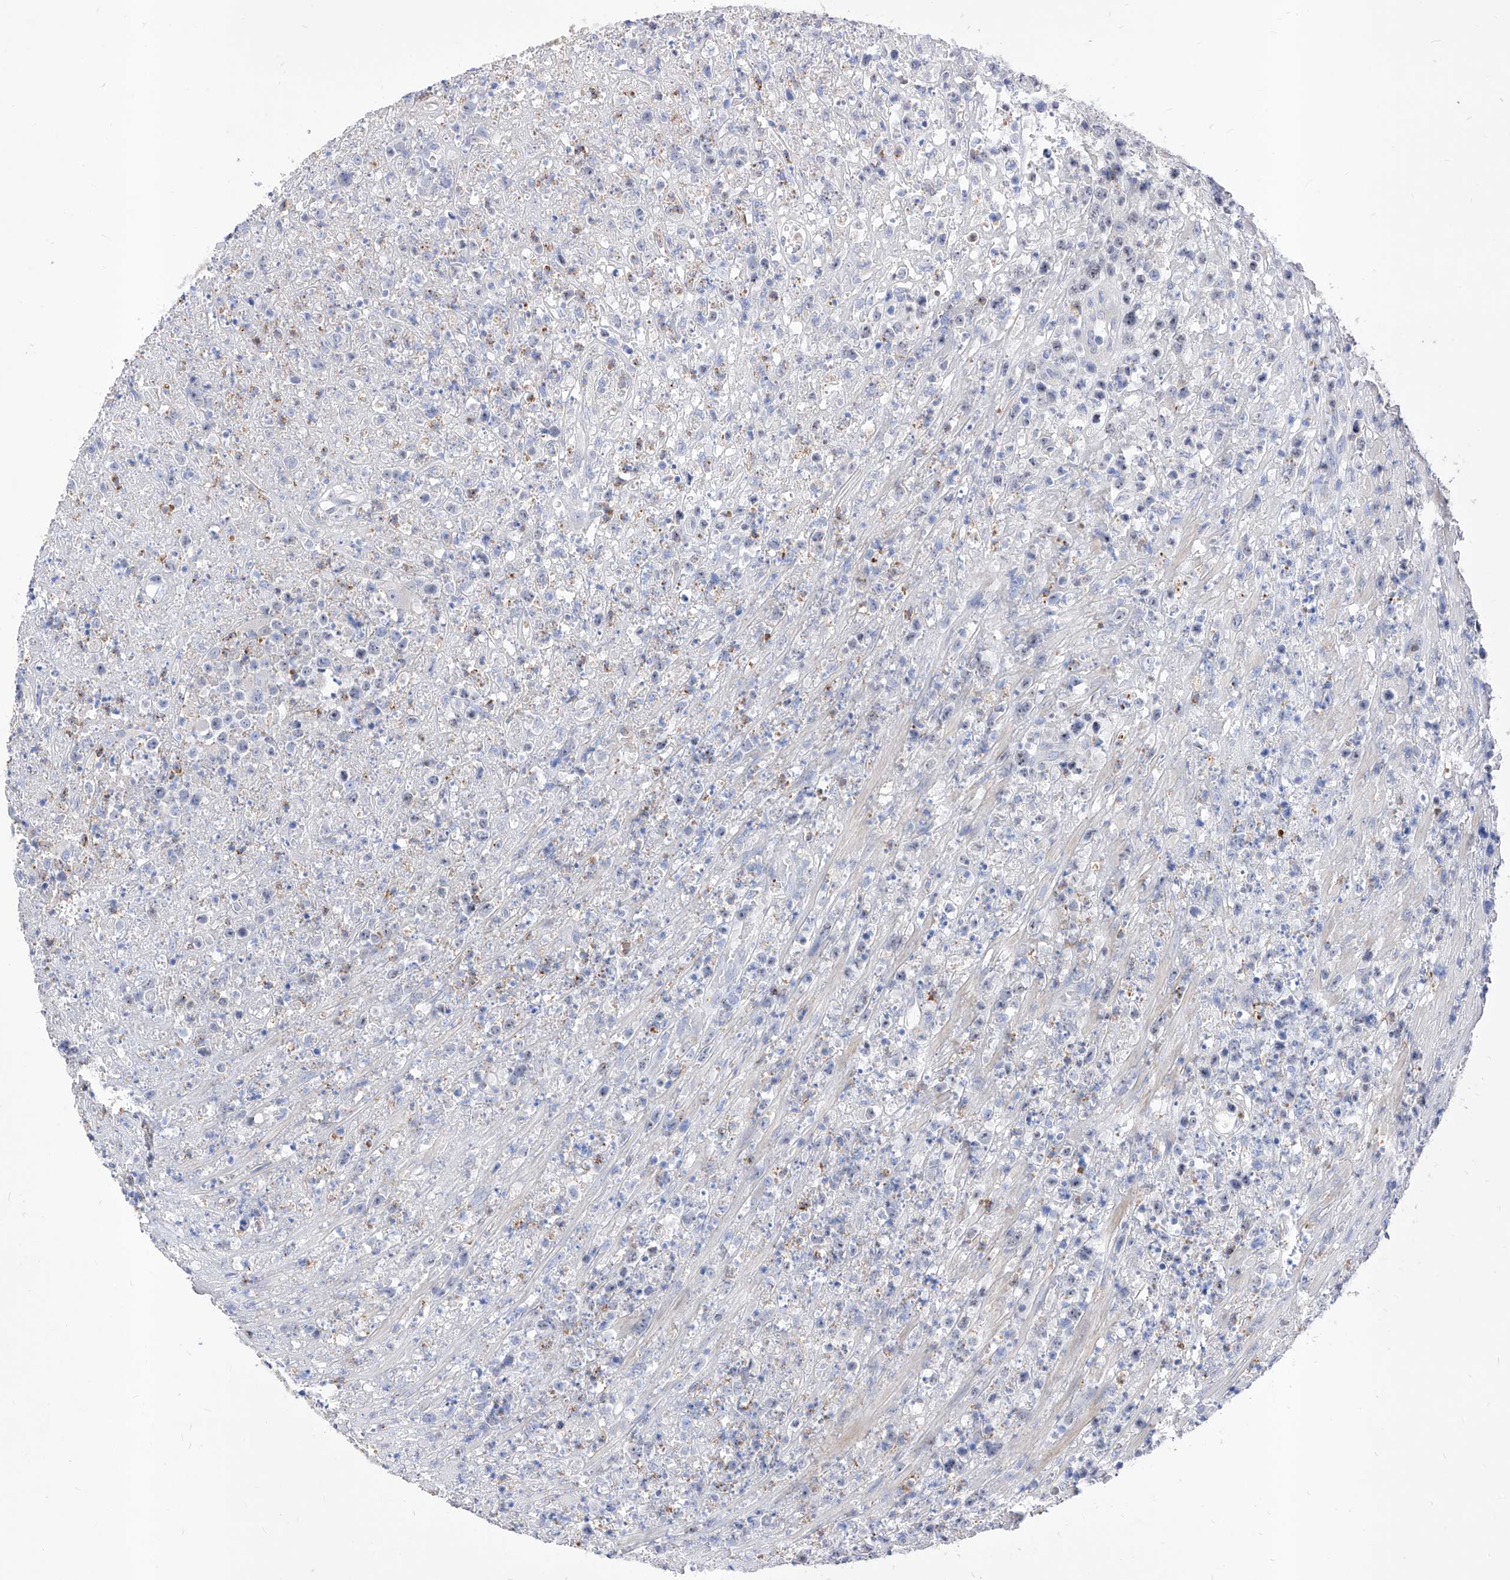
{"staining": {"intensity": "negative", "quantity": "none", "location": "none"}, "tissue": "lymphoma", "cell_type": "Tumor cells", "image_type": "cancer", "snomed": [{"axis": "morphology", "description": "Malignant lymphoma, non-Hodgkin's type, High grade"}, {"axis": "topography", "description": "Colon"}], "caption": "Human high-grade malignant lymphoma, non-Hodgkin's type stained for a protein using immunohistochemistry (IHC) exhibits no expression in tumor cells.", "gene": "VAX1", "patient": {"sex": "female", "age": 53}}